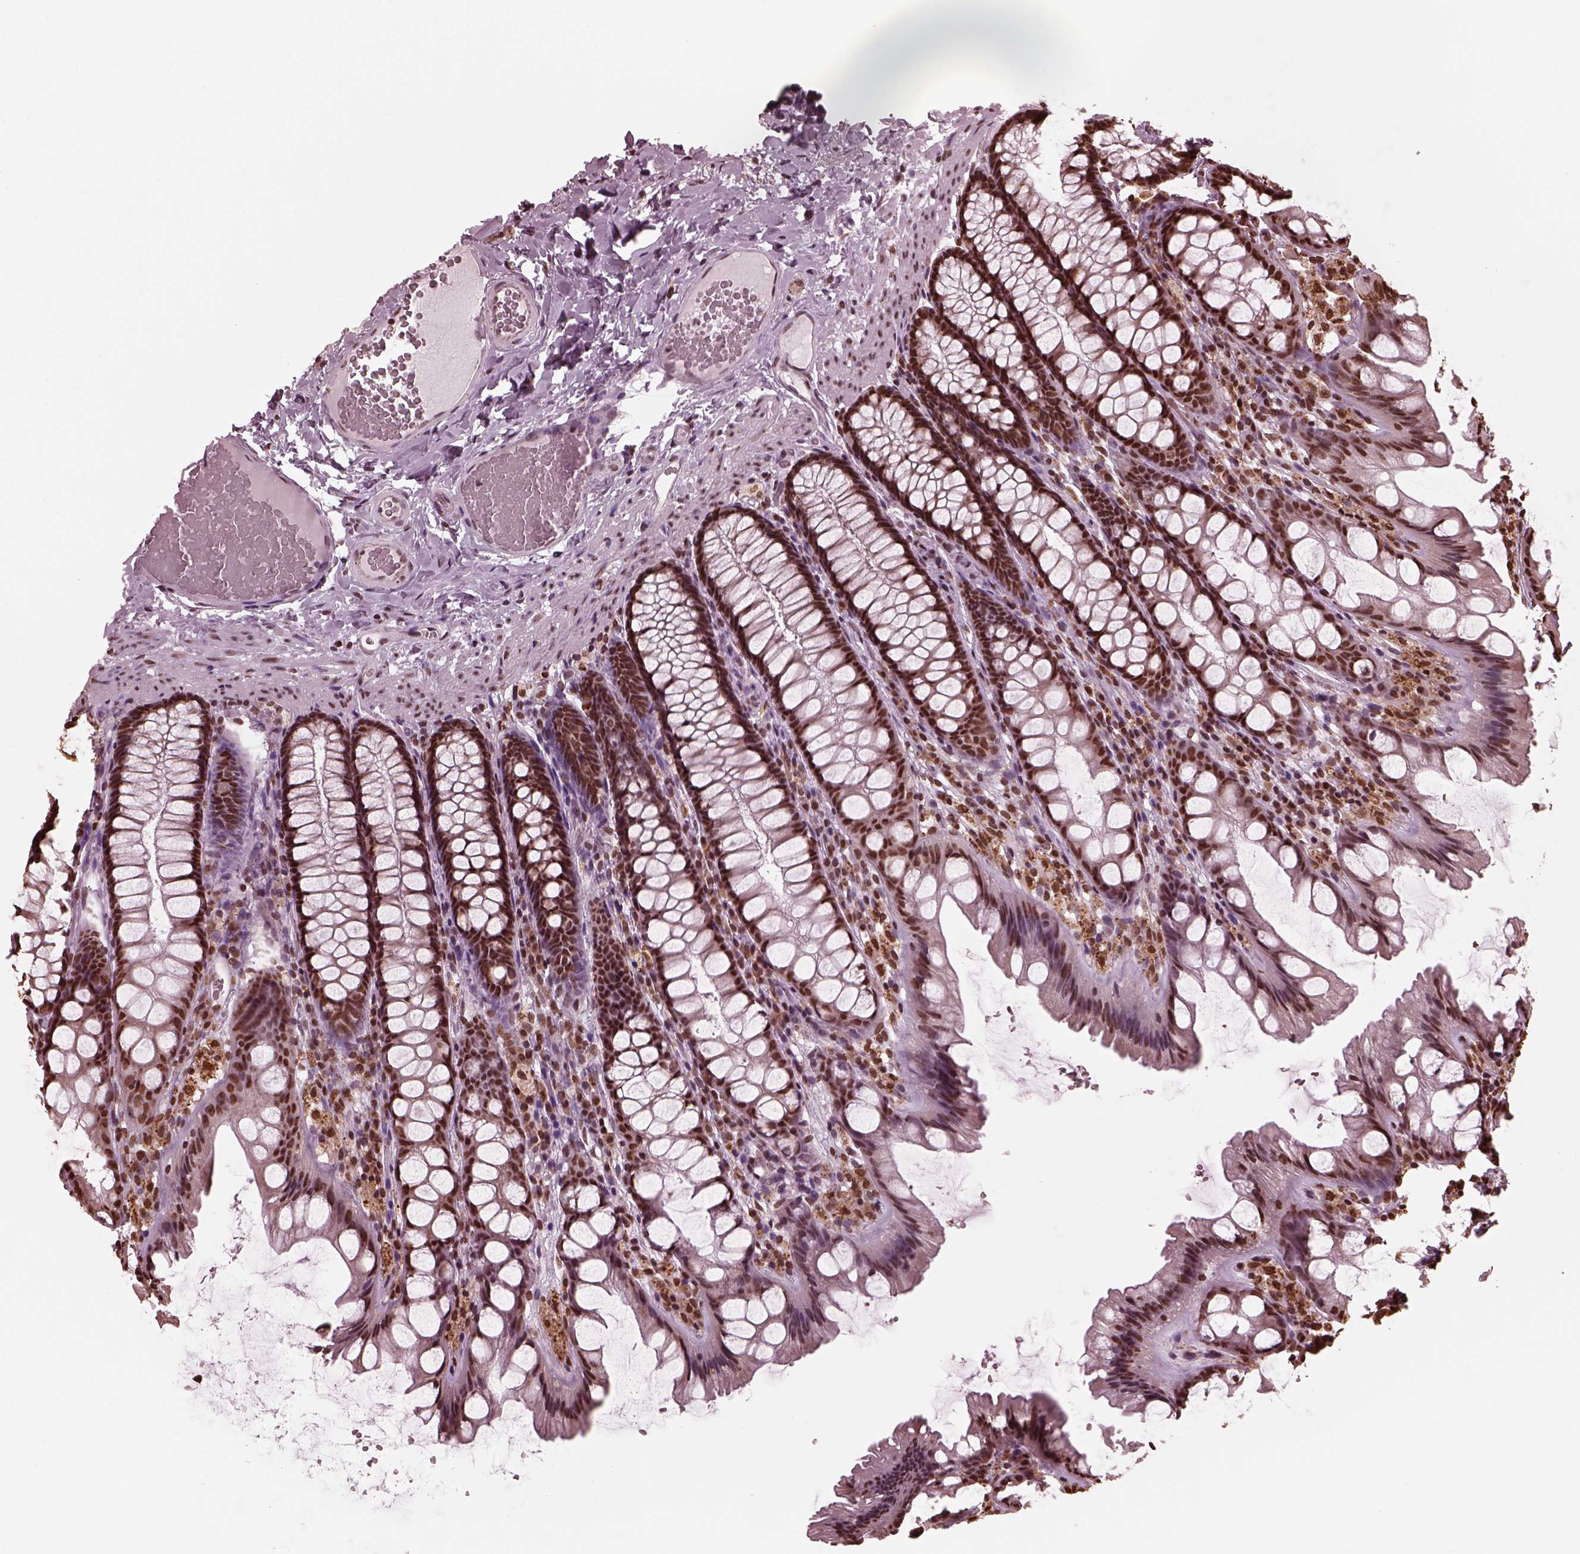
{"staining": {"intensity": "moderate", "quantity": "25%-75%", "location": "nuclear"}, "tissue": "colon", "cell_type": "Endothelial cells", "image_type": "normal", "snomed": [{"axis": "morphology", "description": "Normal tissue, NOS"}, {"axis": "topography", "description": "Colon"}], "caption": "Colon stained with DAB immunohistochemistry (IHC) exhibits medium levels of moderate nuclear positivity in about 25%-75% of endothelial cells.", "gene": "NSD1", "patient": {"sex": "male", "age": 47}}